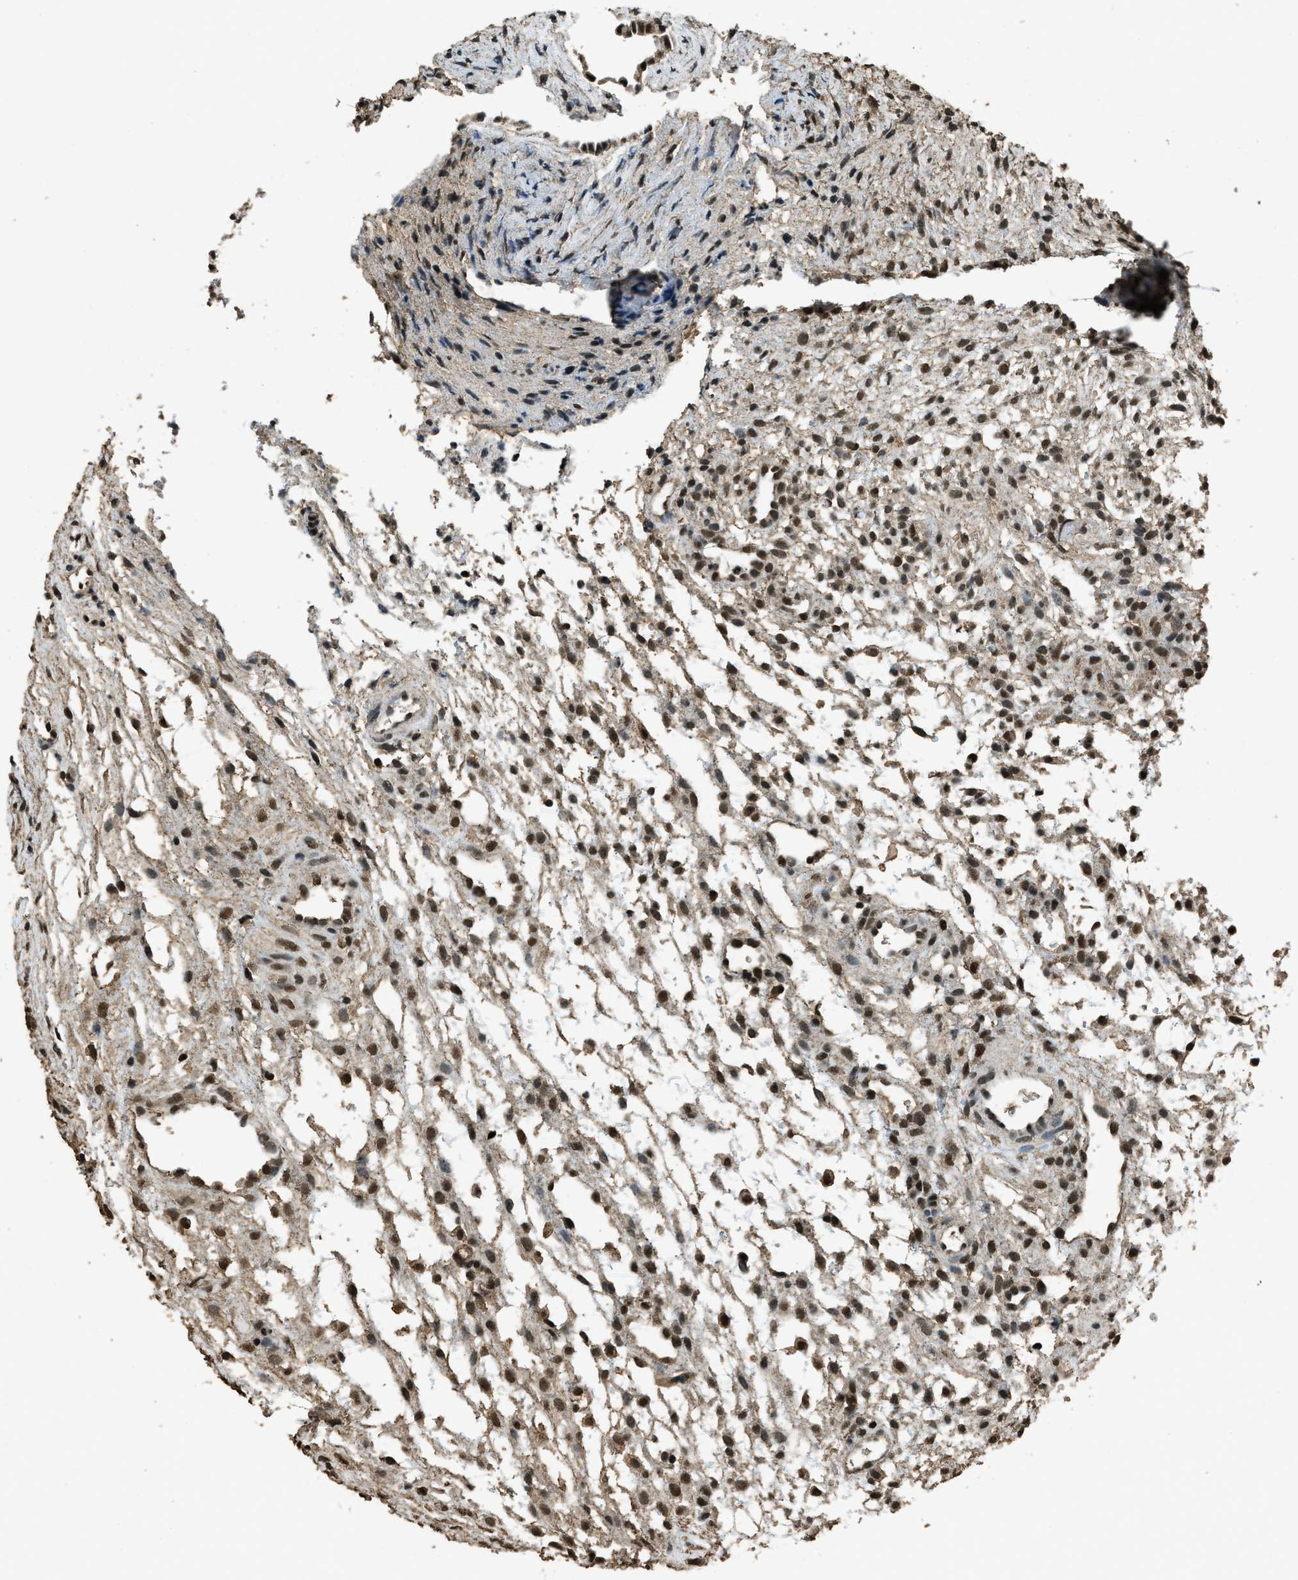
{"staining": {"intensity": "moderate", "quantity": "25%-75%", "location": "nuclear"}, "tissue": "ovary", "cell_type": "Ovarian stroma cells", "image_type": "normal", "snomed": [{"axis": "morphology", "description": "Normal tissue, NOS"}, {"axis": "morphology", "description": "Cyst, NOS"}, {"axis": "topography", "description": "Ovary"}], "caption": "DAB (3,3'-diaminobenzidine) immunohistochemical staining of normal ovary reveals moderate nuclear protein positivity in about 25%-75% of ovarian stroma cells. Nuclei are stained in blue.", "gene": "MYB", "patient": {"sex": "female", "age": 18}}